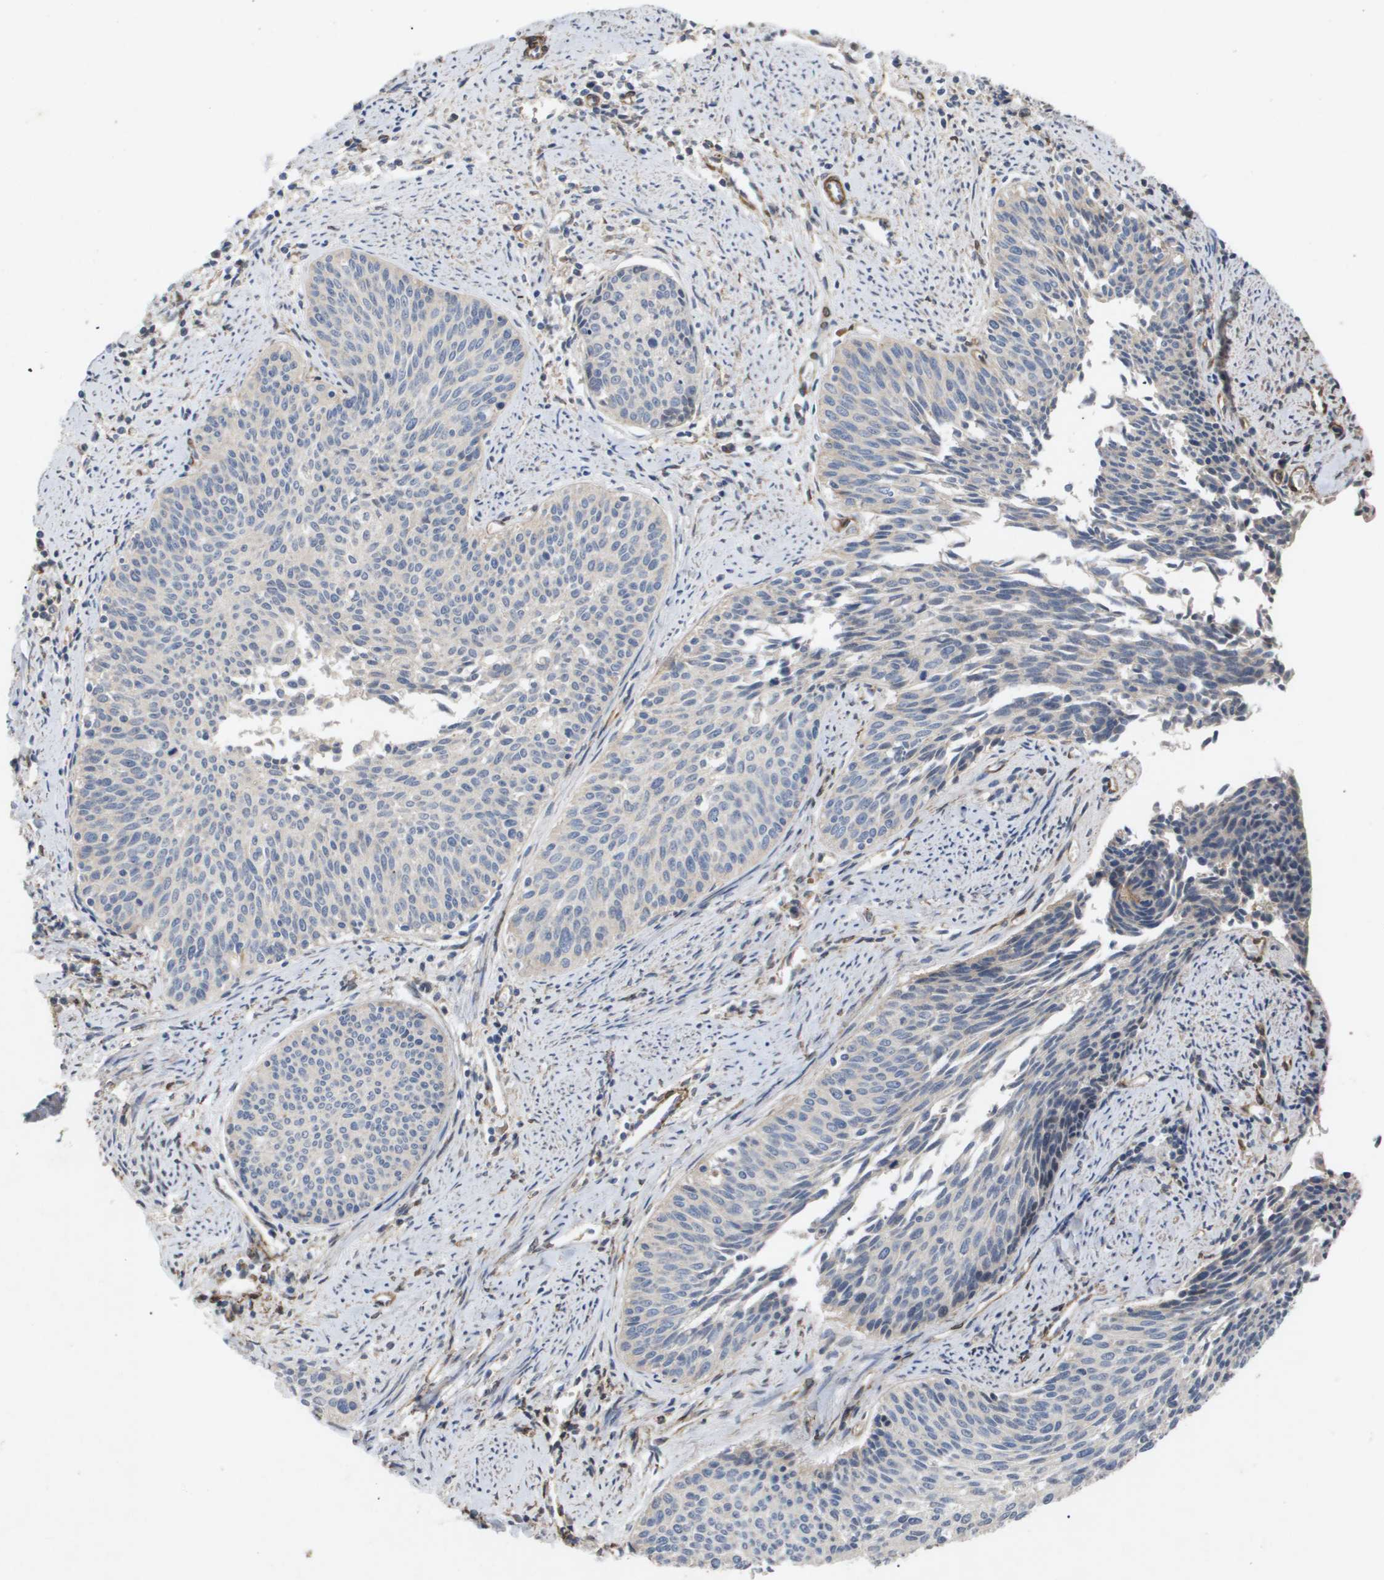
{"staining": {"intensity": "negative", "quantity": "none", "location": "none"}, "tissue": "cervical cancer", "cell_type": "Tumor cells", "image_type": "cancer", "snomed": [{"axis": "morphology", "description": "Squamous cell carcinoma, NOS"}, {"axis": "topography", "description": "Cervix"}], "caption": "DAB (3,3'-diaminobenzidine) immunohistochemical staining of squamous cell carcinoma (cervical) shows no significant expression in tumor cells.", "gene": "TNS1", "patient": {"sex": "female", "age": 55}}